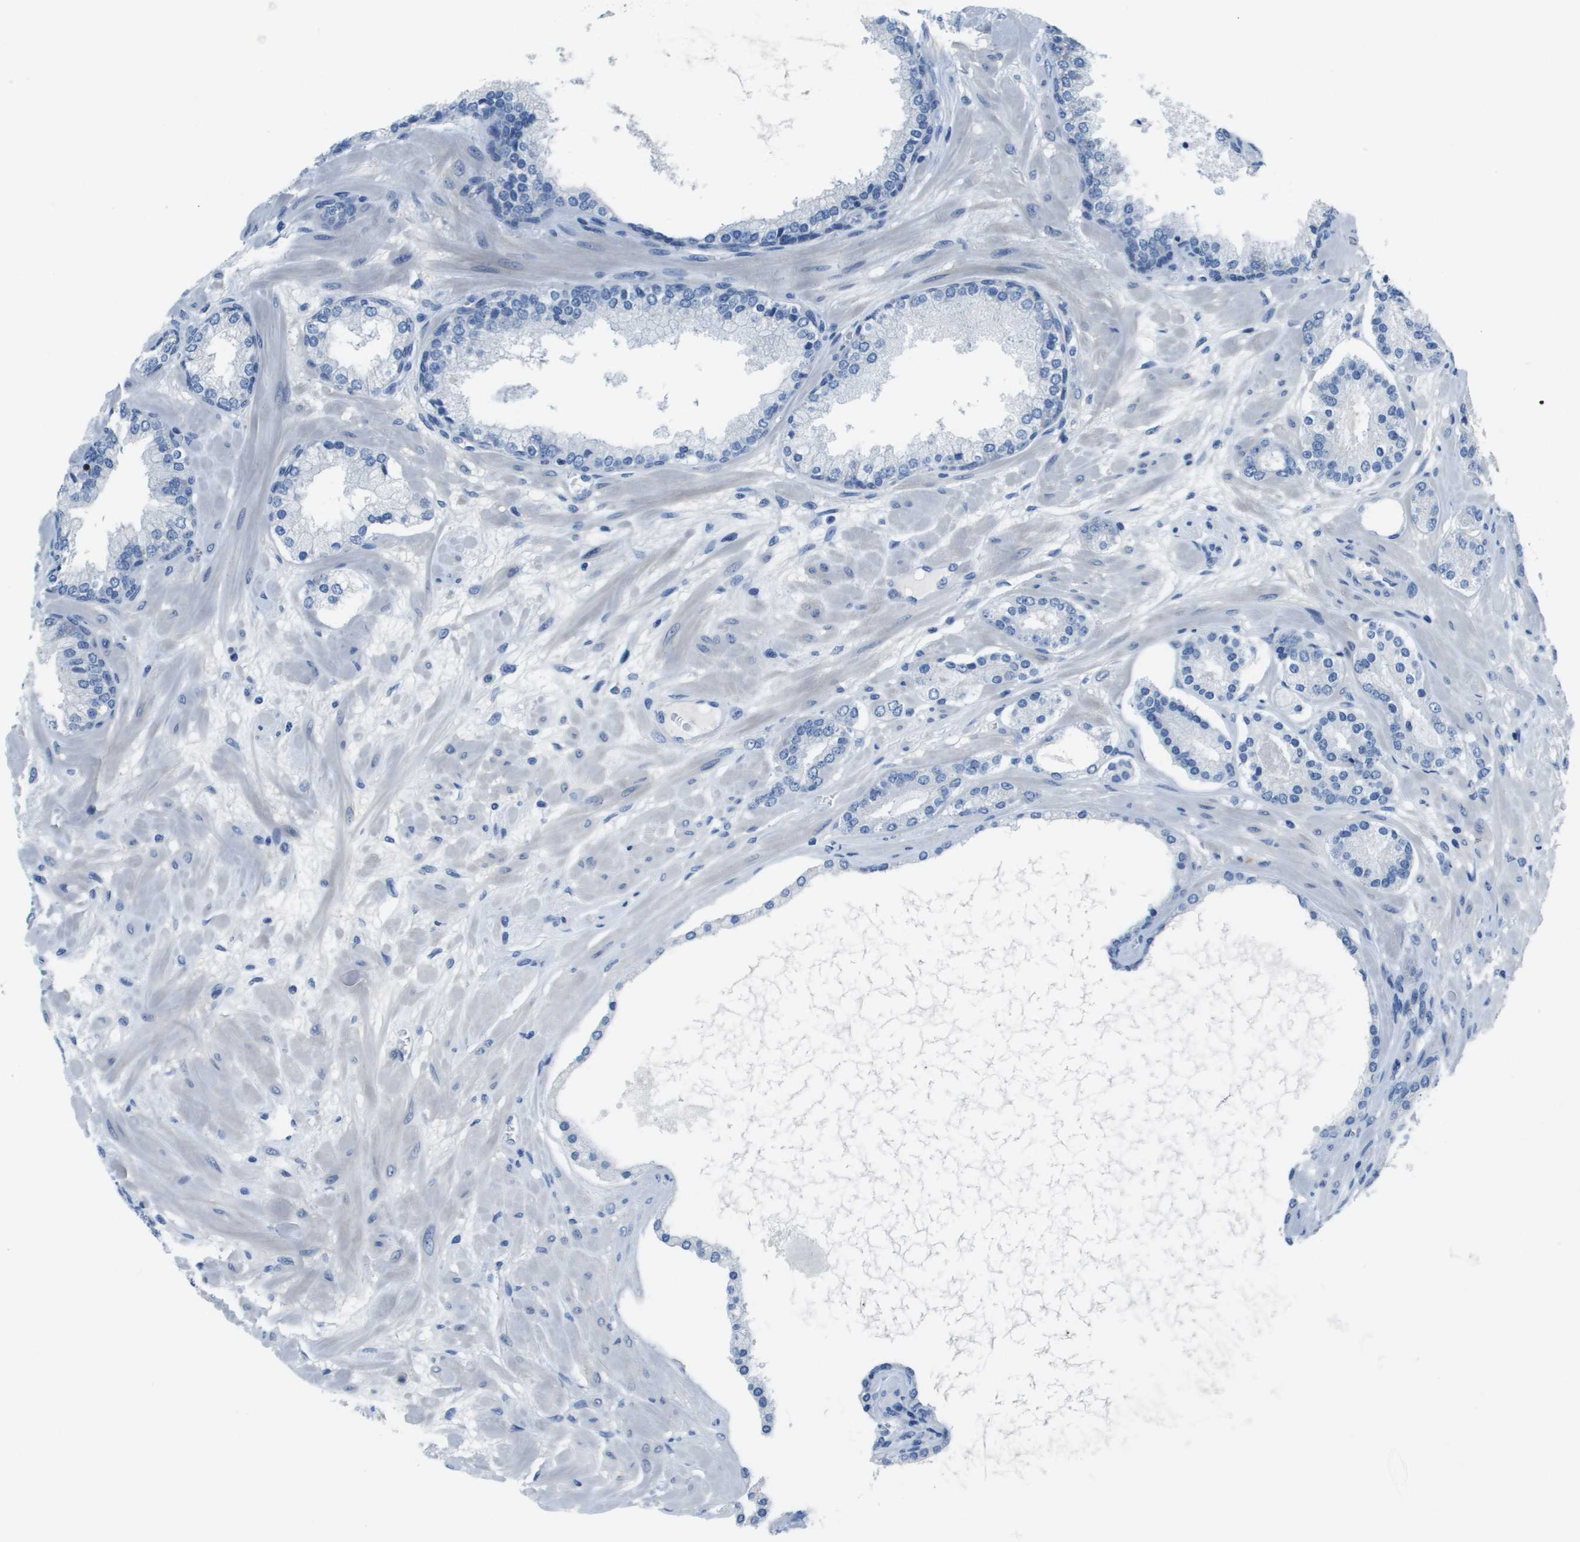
{"staining": {"intensity": "negative", "quantity": "none", "location": "none"}, "tissue": "prostate cancer", "cell_type": "Tumor cells", "image_type": "cancer", "snomed": [{"axis": "morphology", "description": "Adenocarcinoma, Low grade"}, {"axis": "topography", "description": "Prostate"}], "caption": "This is an immunohistochemistry micrograph of human prostate cancer. There is no expression in tumor cells.", "gene": "NCS1", "patient": {"sex": "male", "age": 63}}